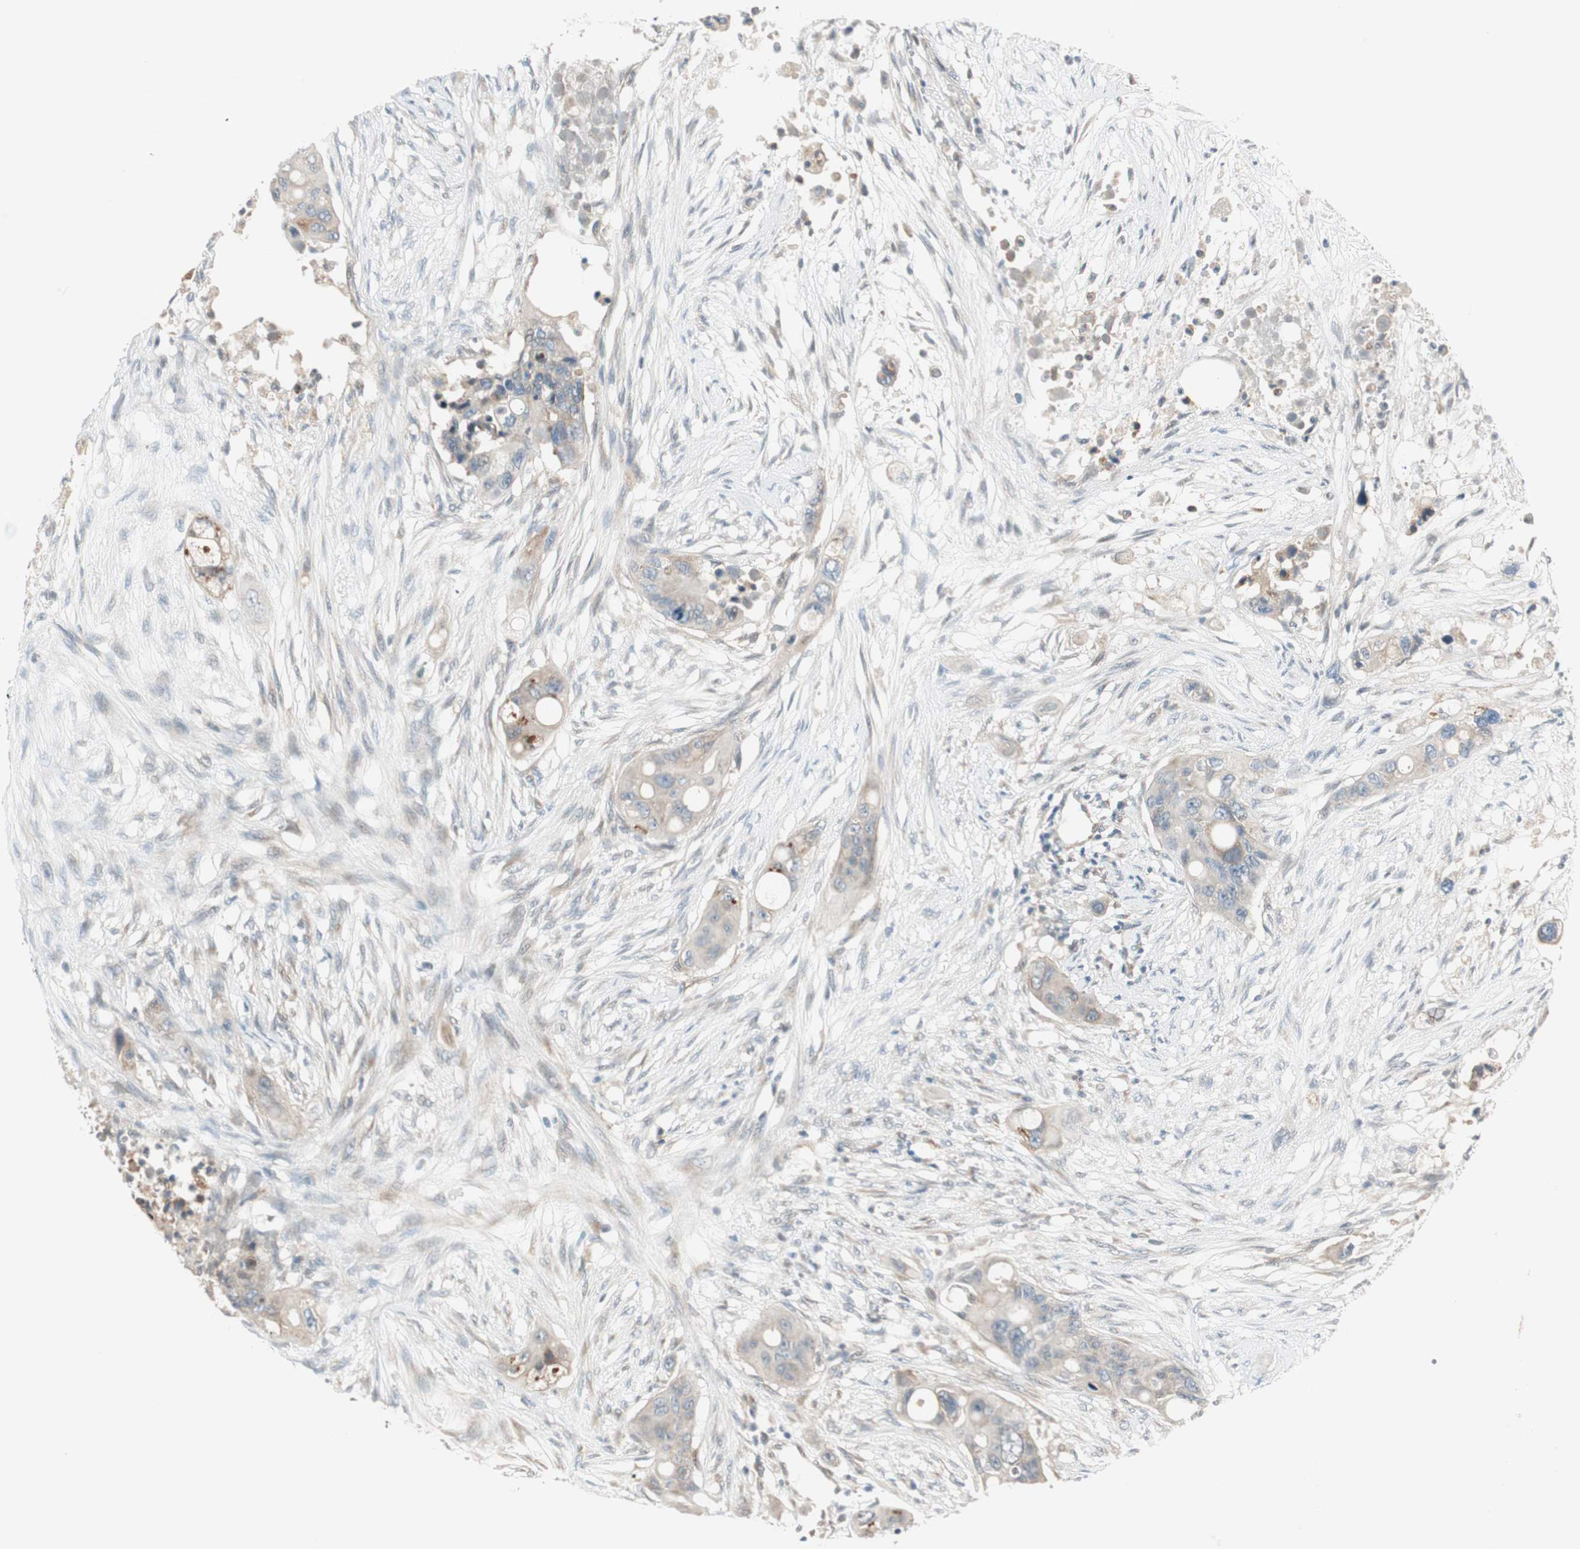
{"staining": {"intensity": "weak", "quantity": "25%-75%", "location": "cytoplasmic/membranous"}, "tissue": "colorectal cancer", "cell_type": "Tumor cells", "image_type": "cancer", "snomed": [{"axis": "morphology", "description": "Adenocarcinoma, NOS"}, {"axis": "topography", "description": "Colon"}], "caption": "IHC (DAB) staining of adenocarcinoma (colorectal) shows weak cytoplasmic/membranous protein expression in approximately 25%-75% of tumor cells. (brown staining indicates protein expression, while blue staining denotes nuclei).", "gene": "CGRRF1", "patient": {"sex": "female", "age": 57}}